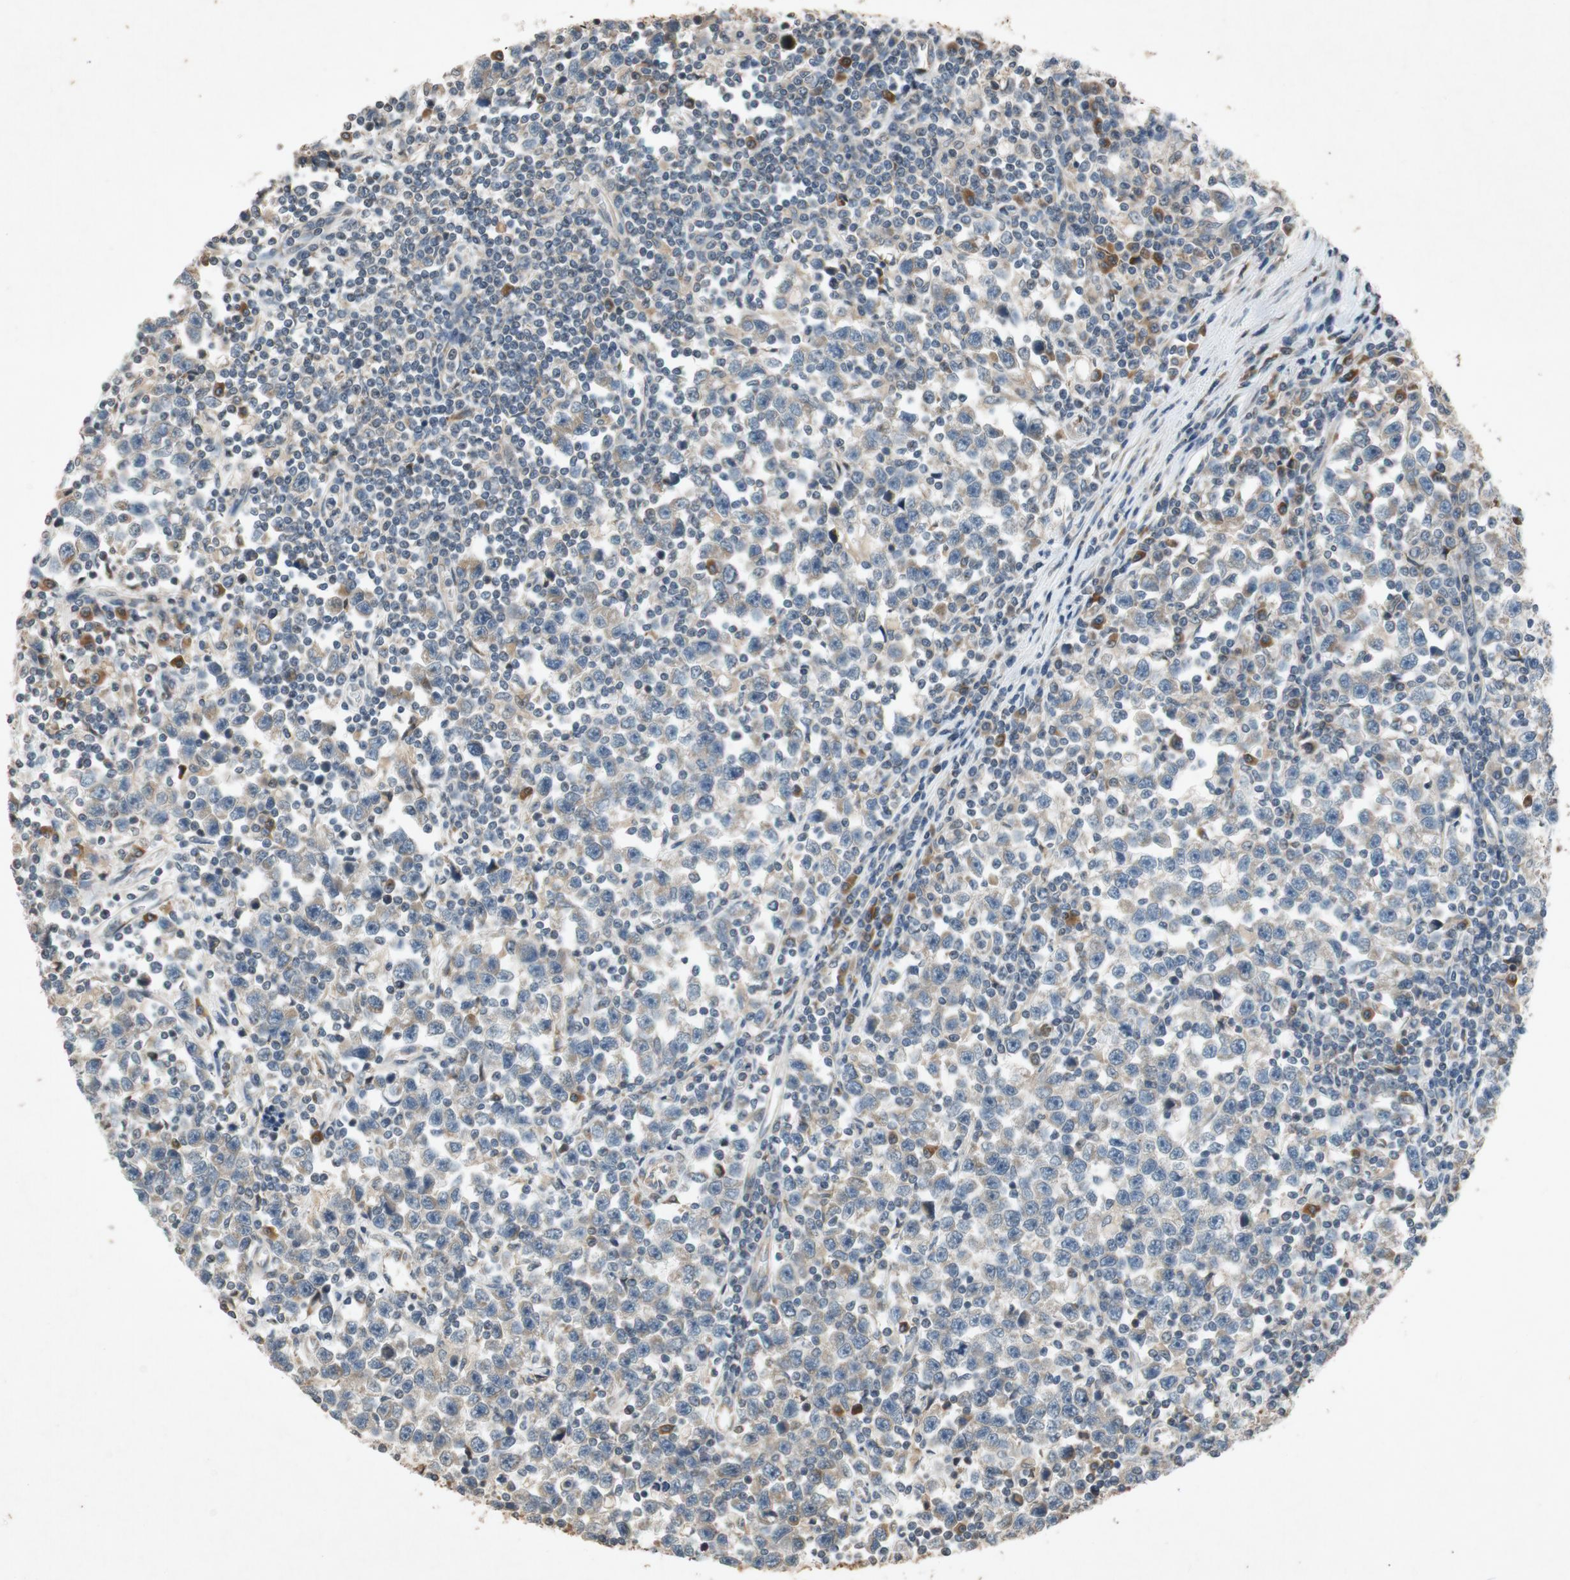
{"staining": {"intensity": "weak", "quantity": ">75%", "location": "cytoplasmic/membranous"}, "tissue": "testis cancer", "cell_type": "Tumor cells", "image_type": "cancer", "snomed": [{"axis": "morphology", "description": "Seminoma, NOS"}, {"axis": "topography", "description": "Testis"}], "caption": "Immunohistochemical staining of testis seminoma exhibits low levels of weak cytoplasmic/membranous protein expression in about >75% of tumor cells.", "gene": "ATP2C1", "patient": {"sex": "male", "age": 43}}